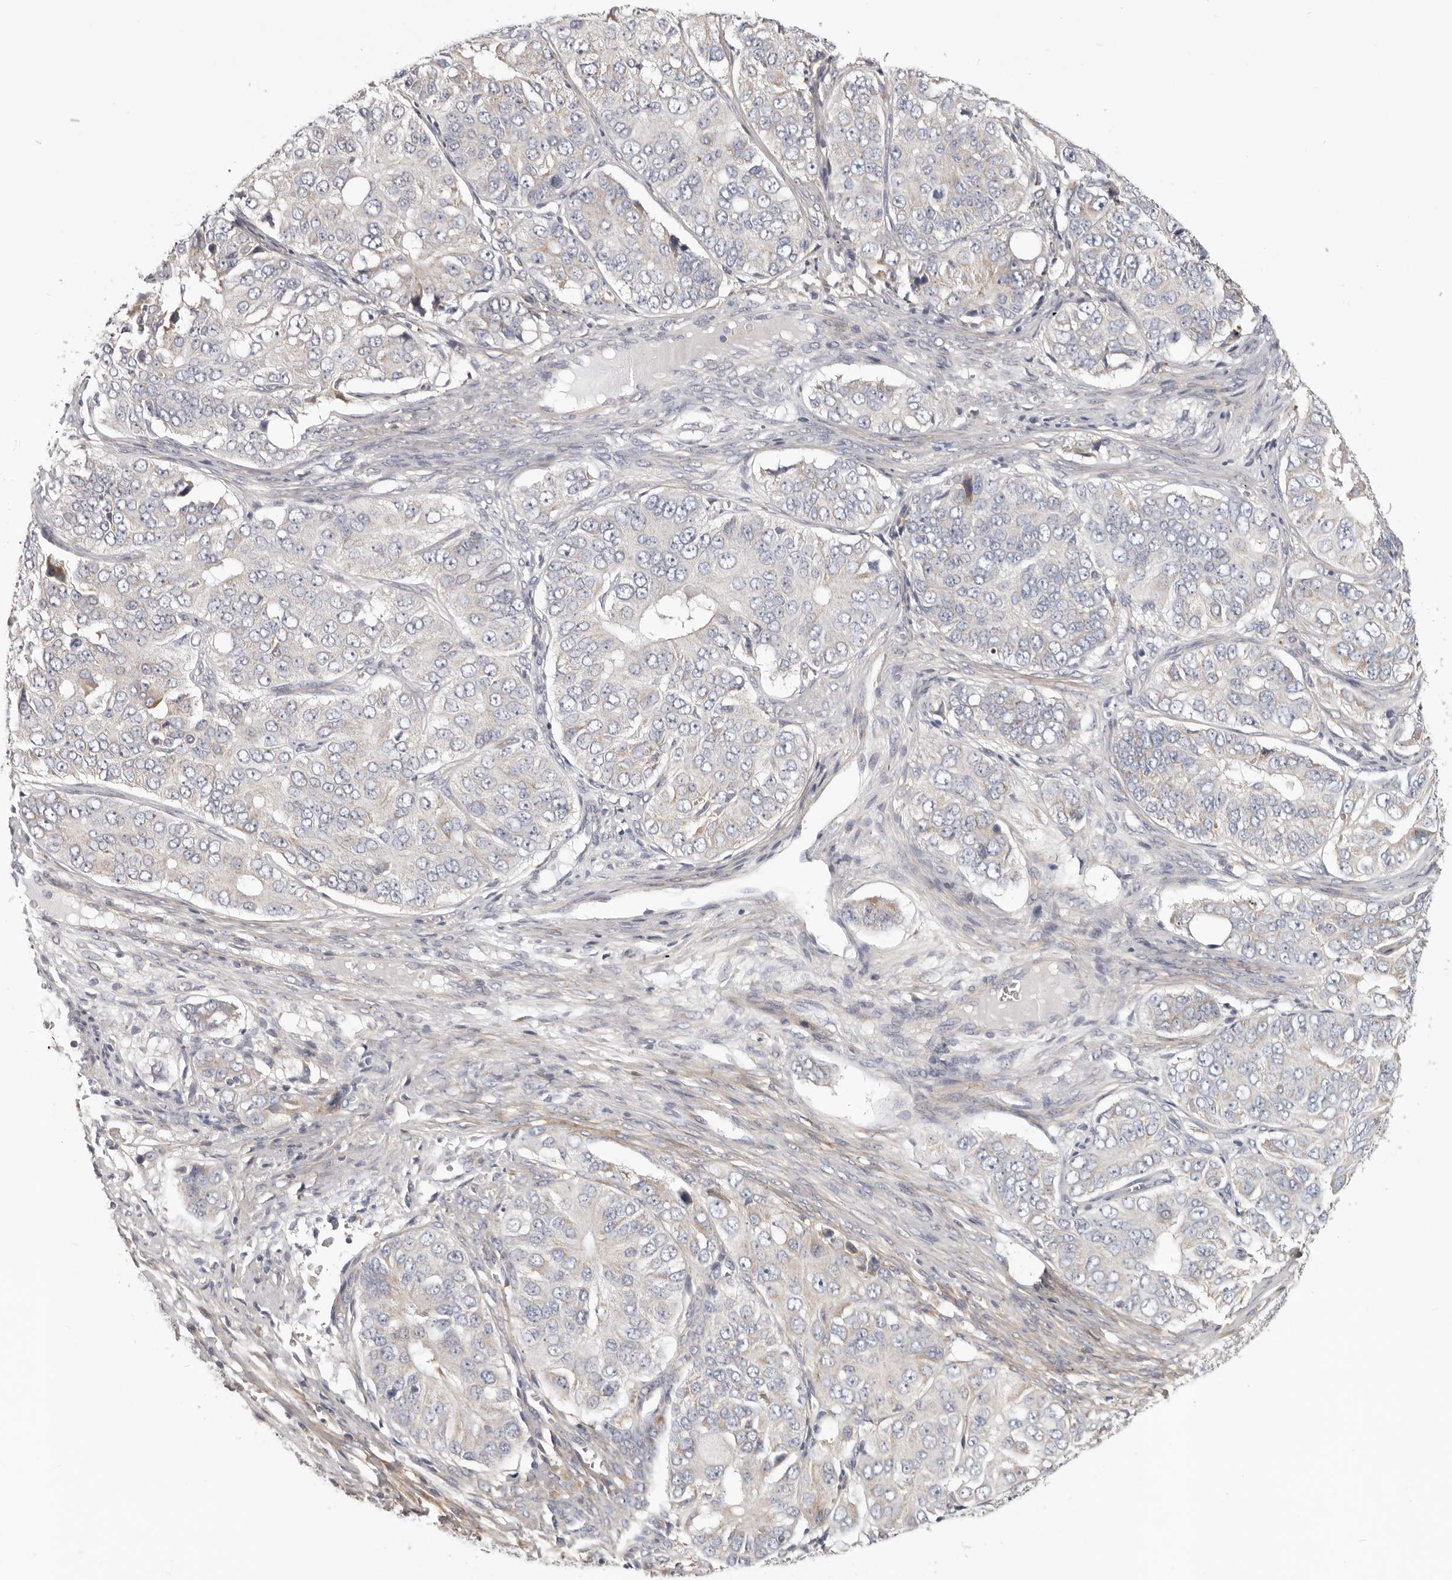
{"staining": {"intensity": "negative", "quantity": "none", "location": "none"}, "tissue": "ovarian cancer", "cell_type": "Tumor cells", "image_type": "cancer", "snomed": [{"axis": "morphology", "description": "Carcinoma, endometroid"}, {"axis": "topography", "description": "Ovary"}], "caption": "IHC photomicrograph of neoplastic tissue: human endometroid carcinoma (ovarian) stained with DAB exhibits no significant protein staining in tumor cells.", "gene": "MRPS10", "patient": {"sex": "female", "age": 51}}